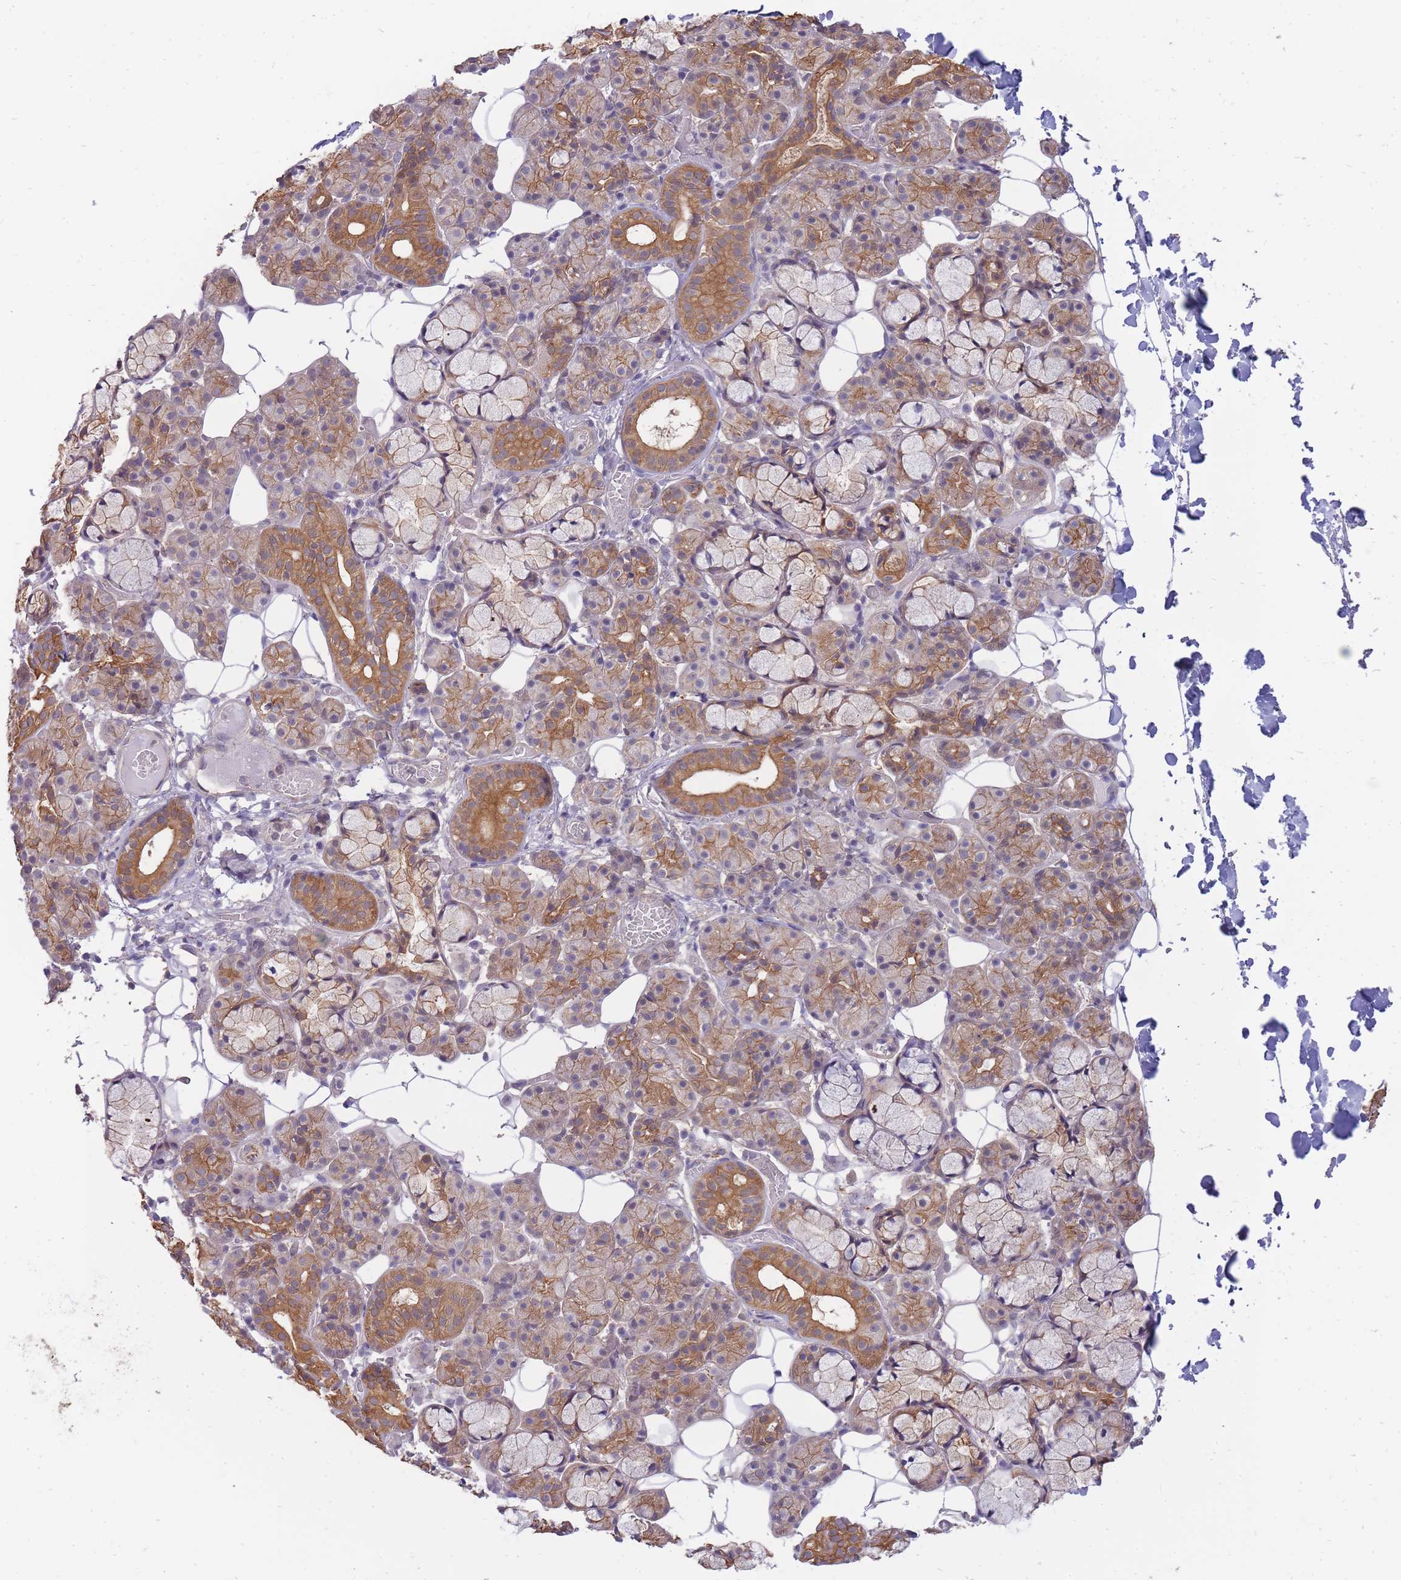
{"staining": {"intensity": "moderate", "quantity": "25%-75%", "location": "cytoplasmic/membranous"}, "tissue": "salivary gland", "cell_type": "Glandular cells", "image_type": "normal", "snomed": [{"axis": "morphology", "description": "Normal tissue, NOS"}, {"axis": "topography", "description": "Salivary gland"}], "caption": "IHC image of unremarkable salivary gland stained for a protein (brown), which displays medium levels of moderate cytoplasmic/membranous expression in about 25%-75% of glandular cells.", "gene": "SMC6", "patient": {"sex": "male", "age": 63}}